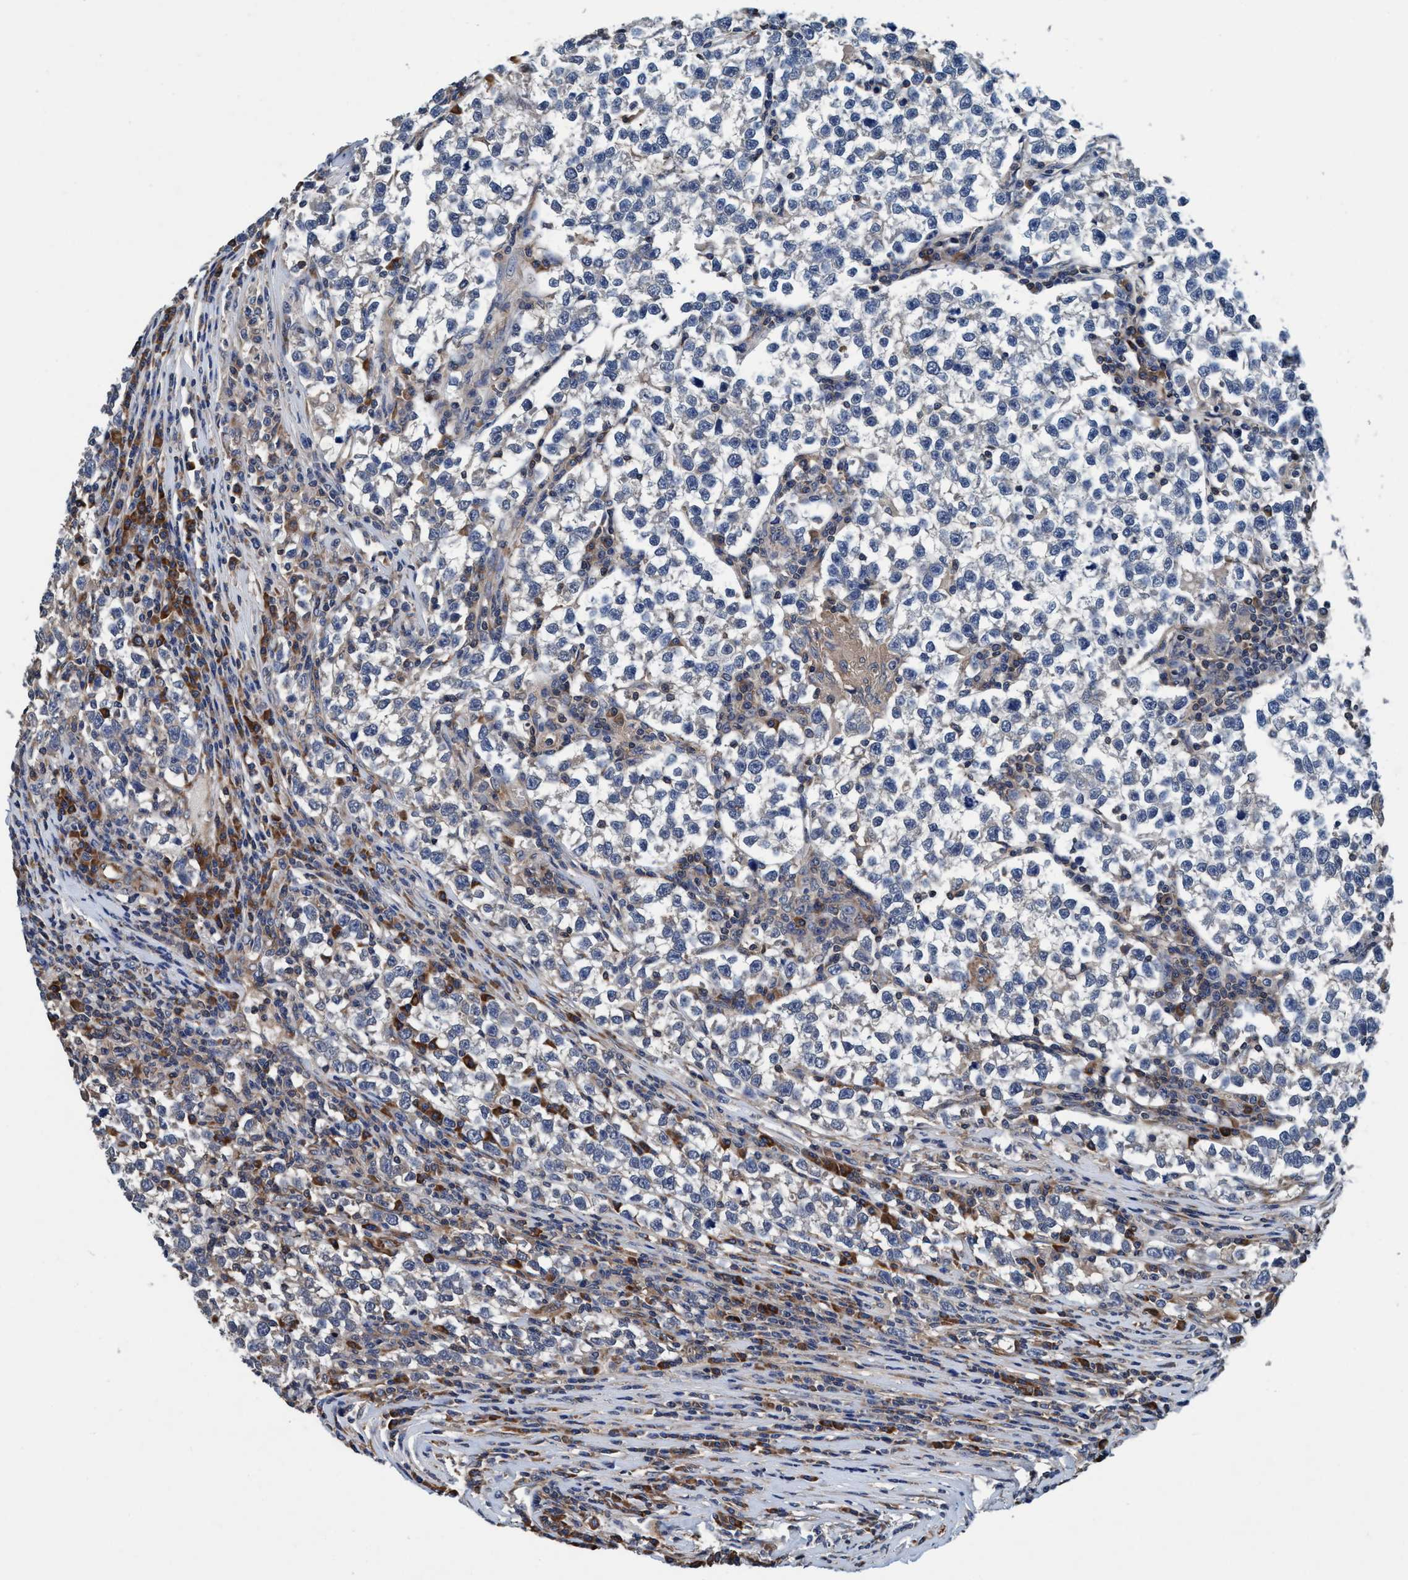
{"staining": {"intensity": "negative", "quantity": "none", "location": "none"}, "tissue": "testis cancer", "cell_type": "Tumor cells", "image_type": "cancer", "snomed": [{"axis": "morphology", "description": "Normal tissue, NOS"}, {"axis": "morphology", "description": "Seminoma, NOS"}, {"axis": "topography", "description": "Testis"}], "caption": "Tumor cells show no significant expression in testis seminoma.", "gene": "ENDOG", "patient": {"sex": "male", "age": 43}}